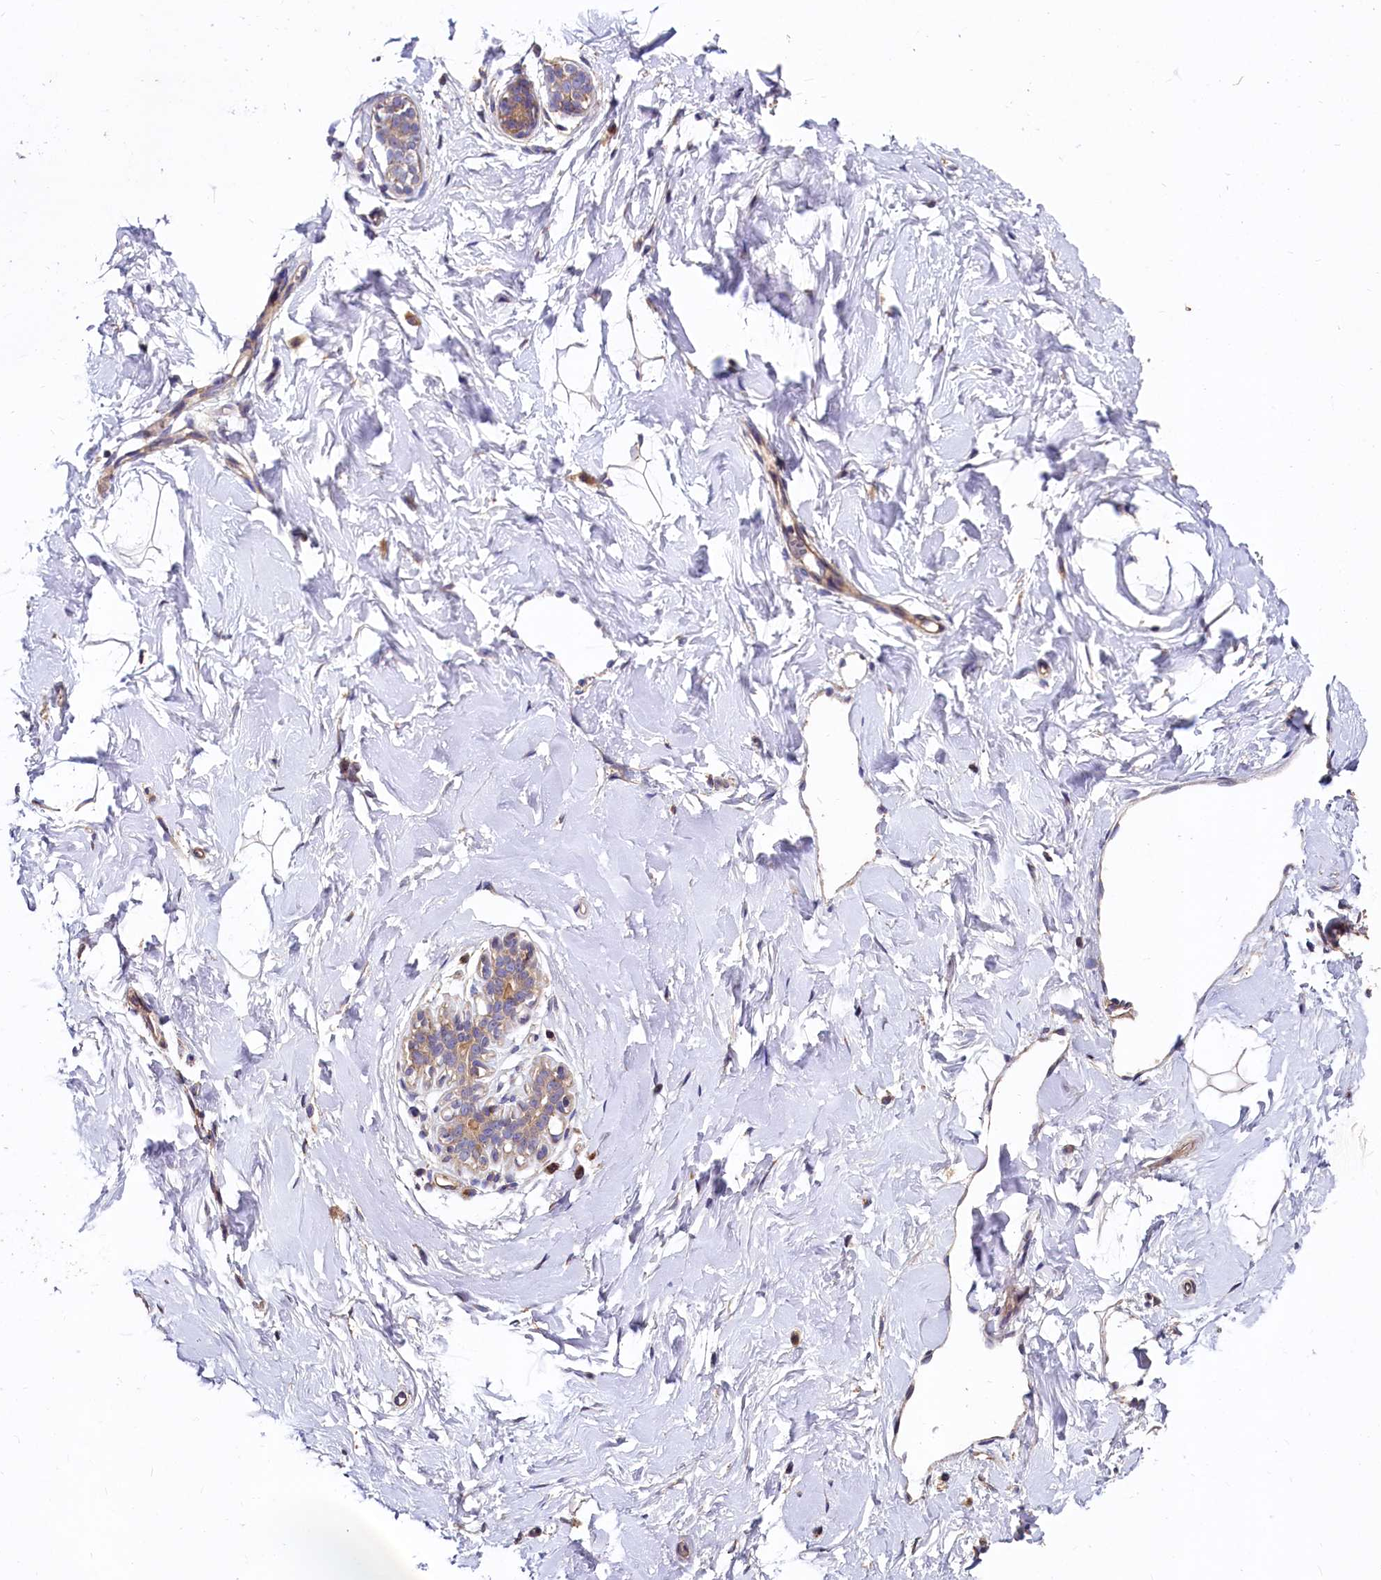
{"staining": {"intensity": "negative", "quantity": "none", "location": "none"}, "tissue": "breast", "cell_type": "Adipocytes", "image_type": "normal", "snomed": [{"axis": "morphology", "description": "Normal tissue, NOS"}, {"axis": "morphology", "description": "Adenoma, NOS"}, {"axis": "topography", "description": "Breast"}], "caption": "IHC histopathology image of unremarkable breast: human breast stained with DAB displays no significant protein positivity in adipocytes.", "gene": "SPRYD3", "patient": {"sex": "female", "age": 23}}